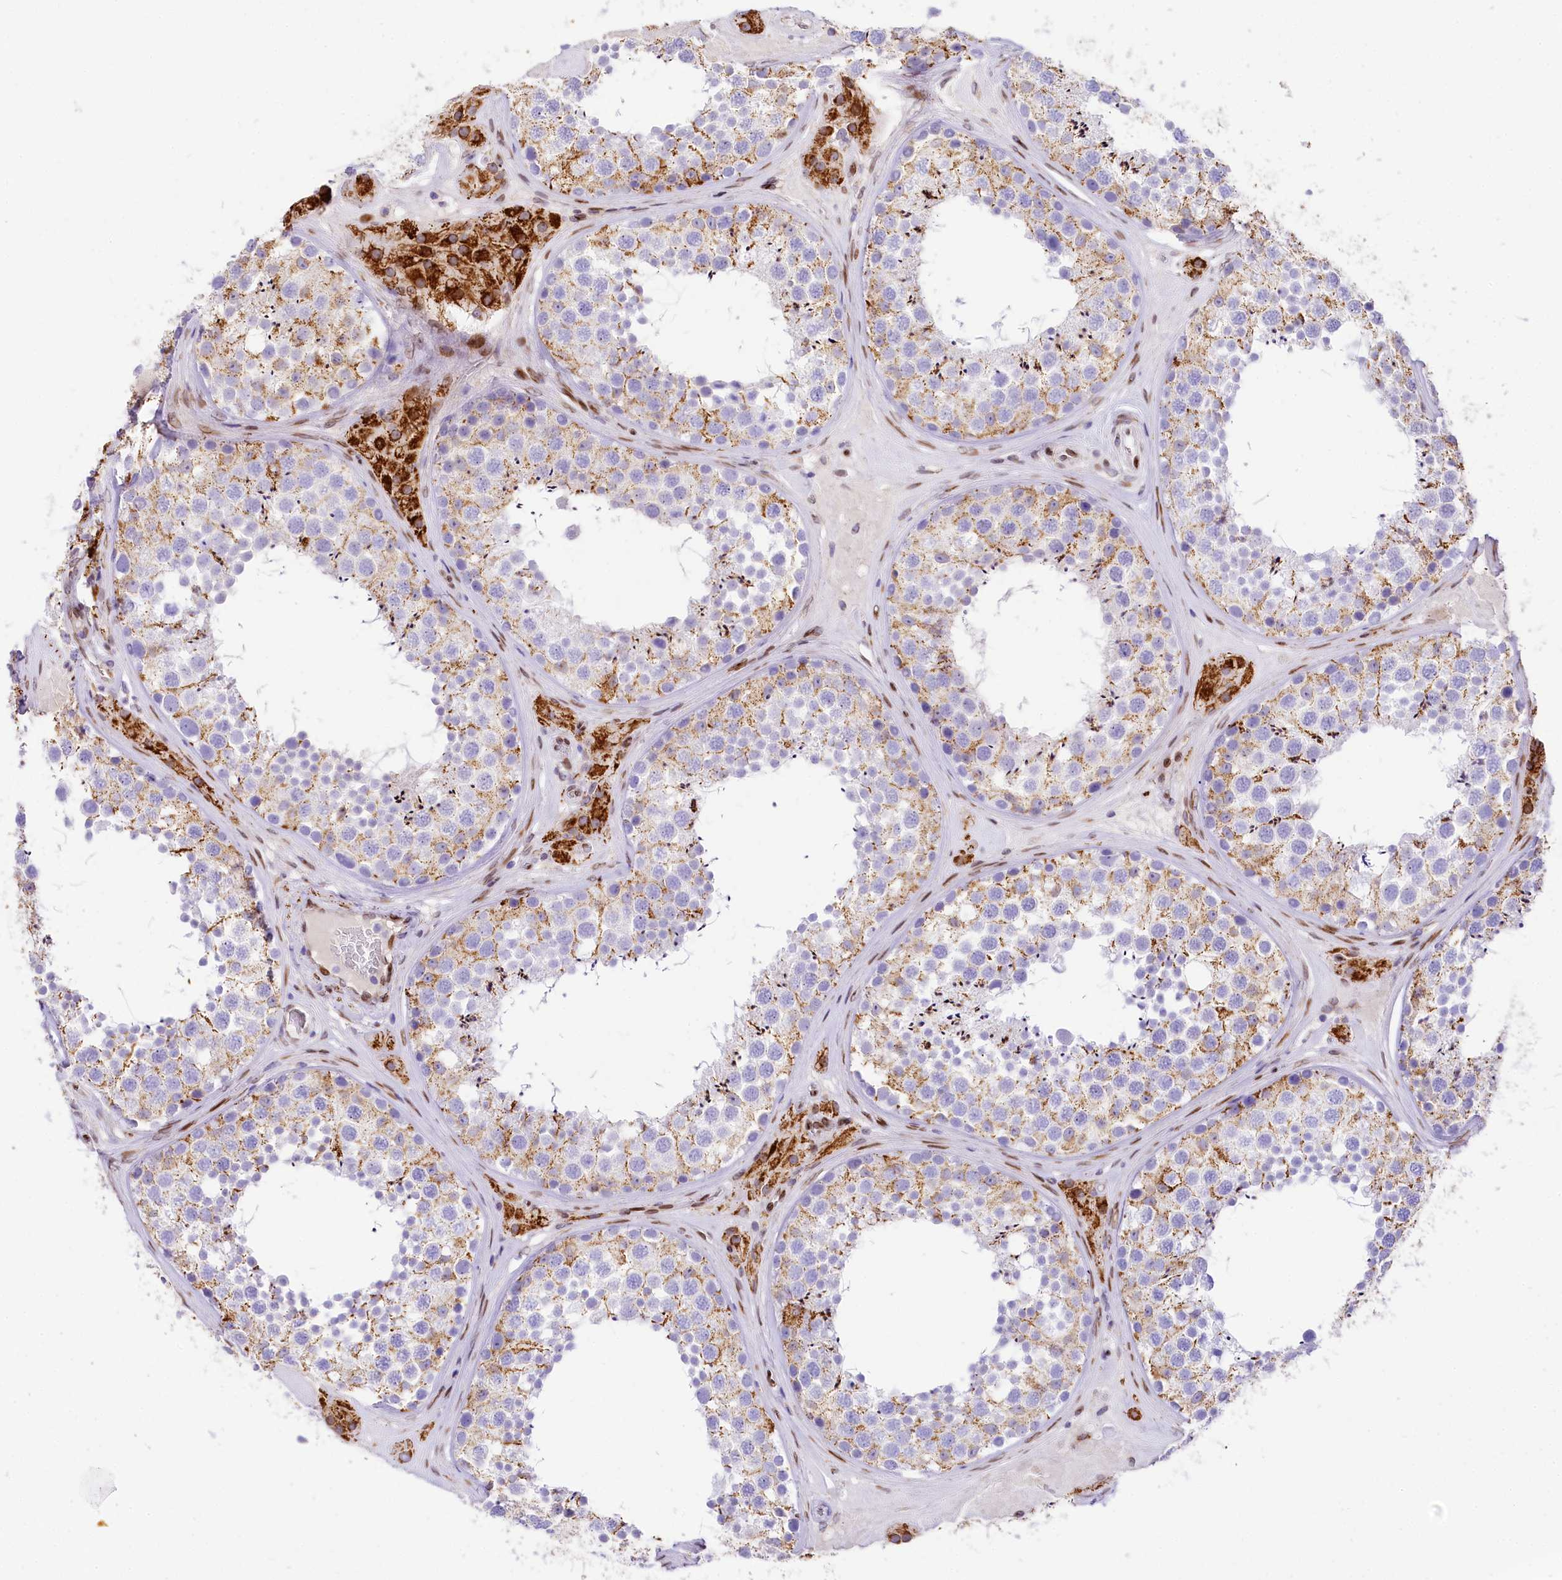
{"staining": {"intensity": "moderate", "quantity": "25%-75%", "location": "cytoplasmic/membranous"}, "tissue": "testis", "cell_type": "Cells in seminiferous ducts", "image_type": "normal", "snomed": [{"axis": "morphology", "description": "Normal tissue, NOS"}, {"axis": "topography", "description": "Testis"}], "caption": "Testis stained with a brown dye displays moderate cytoplasmic/membranous positive positivity in approximately 25%-75% of cells in seminiferous ducts.", "gene": "PPIP5K2", "patient": {"sex": "male", "age": 46}}